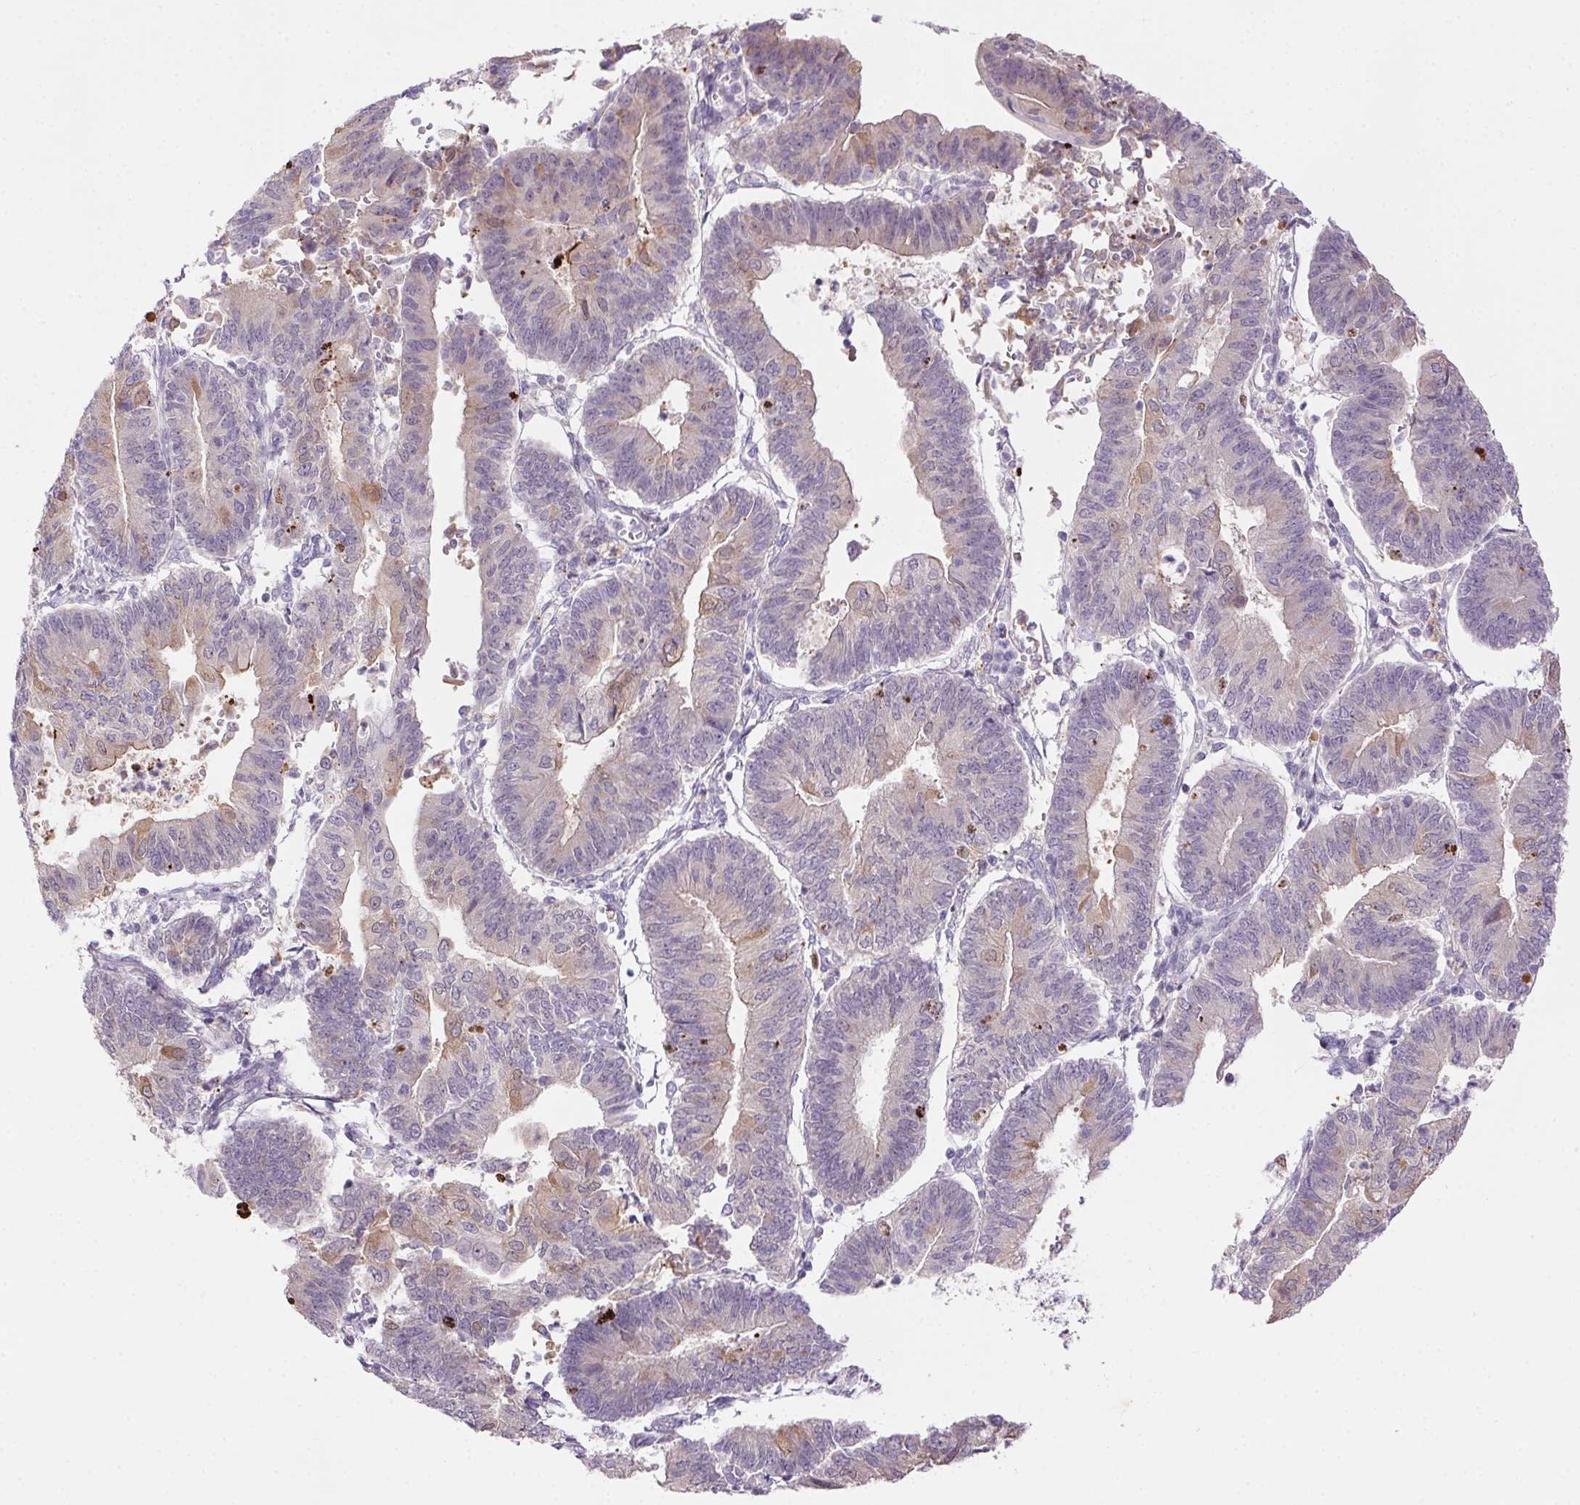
{"staining": {"intensity": "weak", "quantity": "<25%", "location": "cytoplasmic/membranous"}, "tissue": "endometrial cancer", "cell_type": "Tumor cells", "image_type": "cancer", "snomed": [{"axis": "morphology", "description": "Adenocarcinoma, NOS"}, {"axis": "topography", "description": "Endometrium"}], "caption": "Immunohistochemical staining of human adenocarcinoma (endometrial) reveals no significant expression in tumor cells.", "gene": "LRRTM1", "patient": {"sex": "female", "age": 65}}